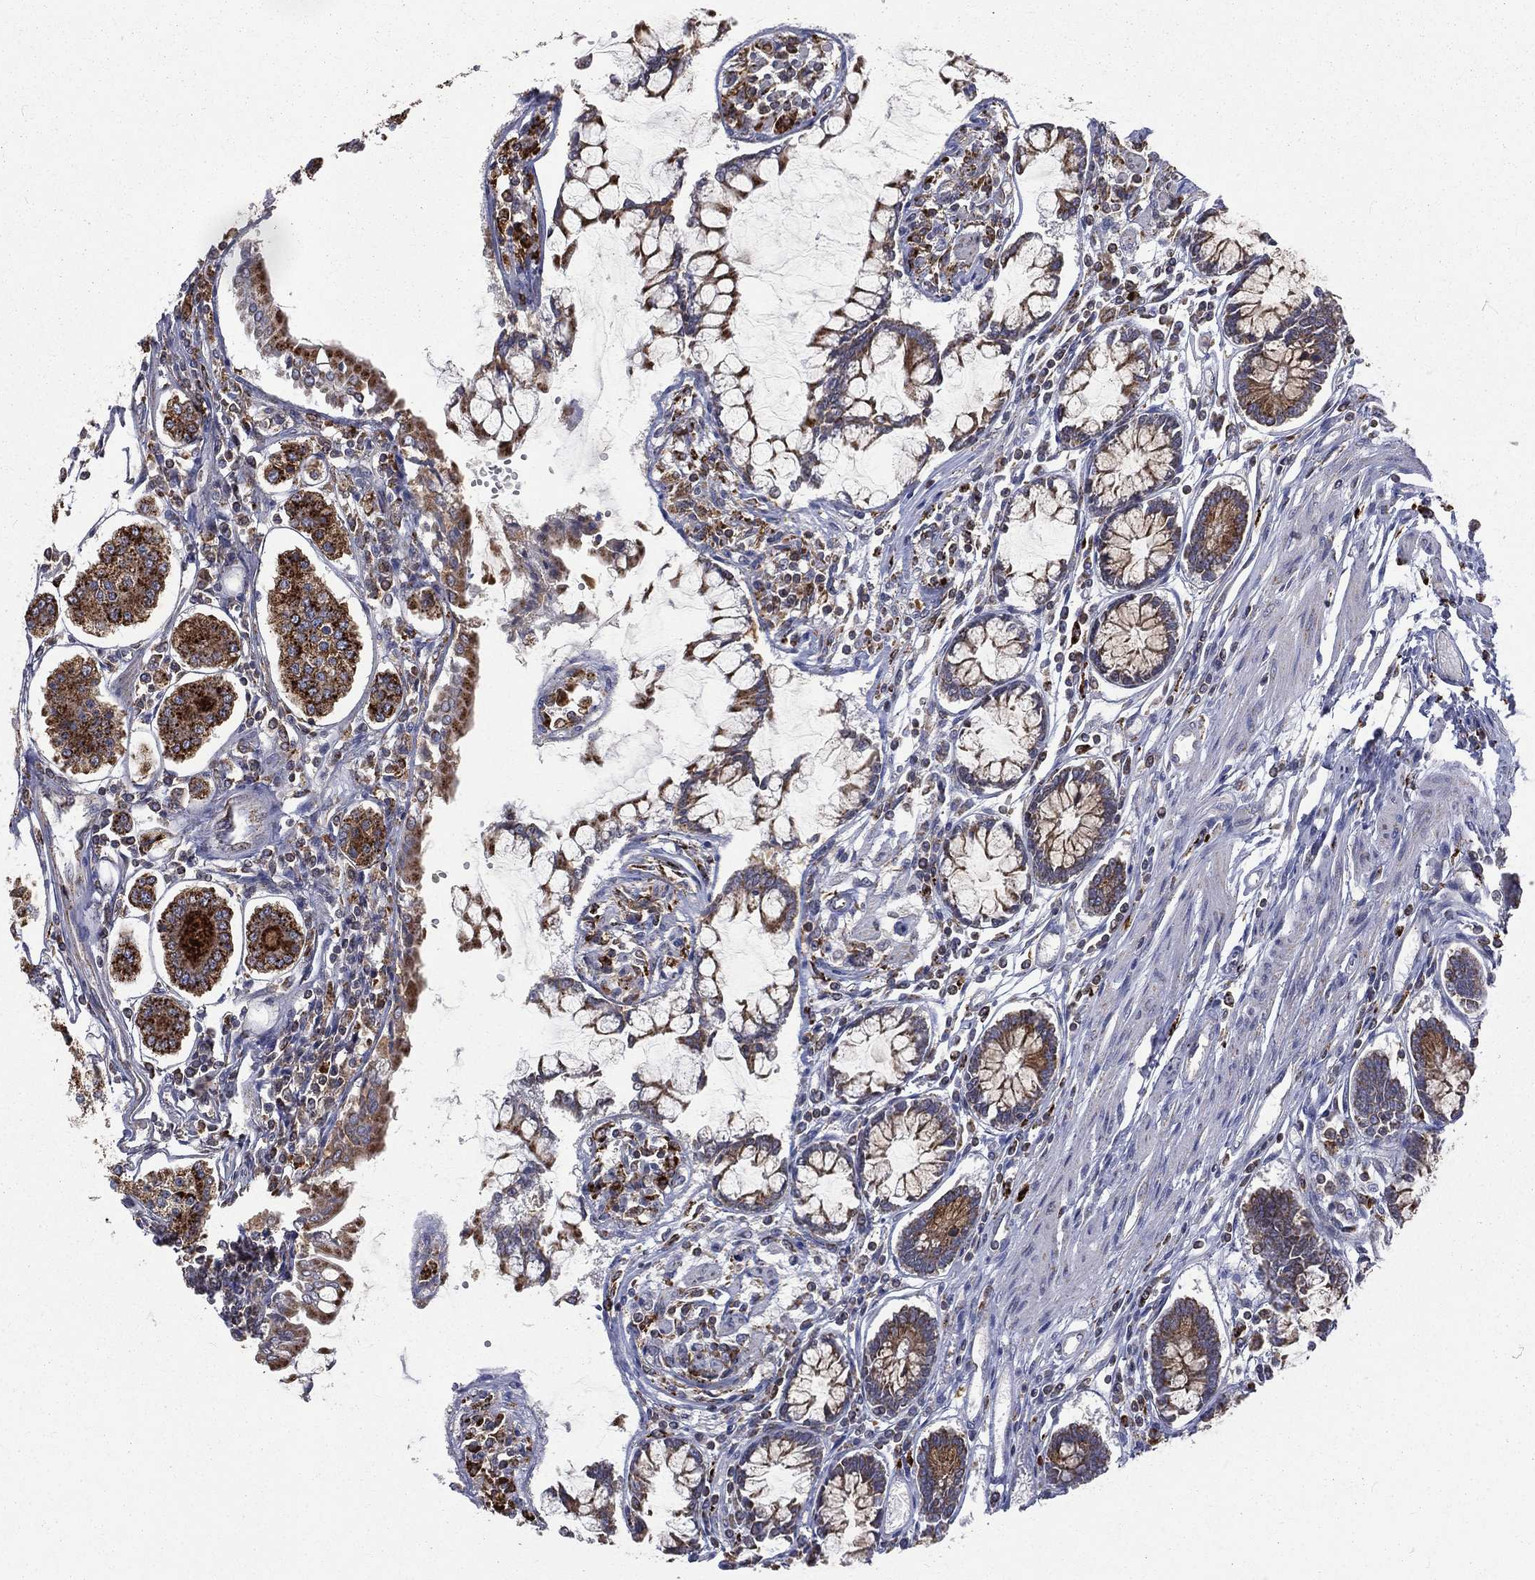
{"staining": {"intensity": "strong", "quantity": "25%-75%", "location": "cytoplasmic/membranous"}, "tissue": "carcinoid", "cell_type": "Tumor cells", "image_type": "cancer", "snomed": [{"axis": "morphology", "description": "Carcinoid, malignant, NOS"}, {"axis": "topography", "description": "Small intestine"}], "caption": "Protein analysis of carcinoid tissue displays strong cytoplasmic/membranous positivity in approximately 25%-75% of tumor cells.", "gene": "RIN3", "patient": {"sex": "female", "age": 65}}